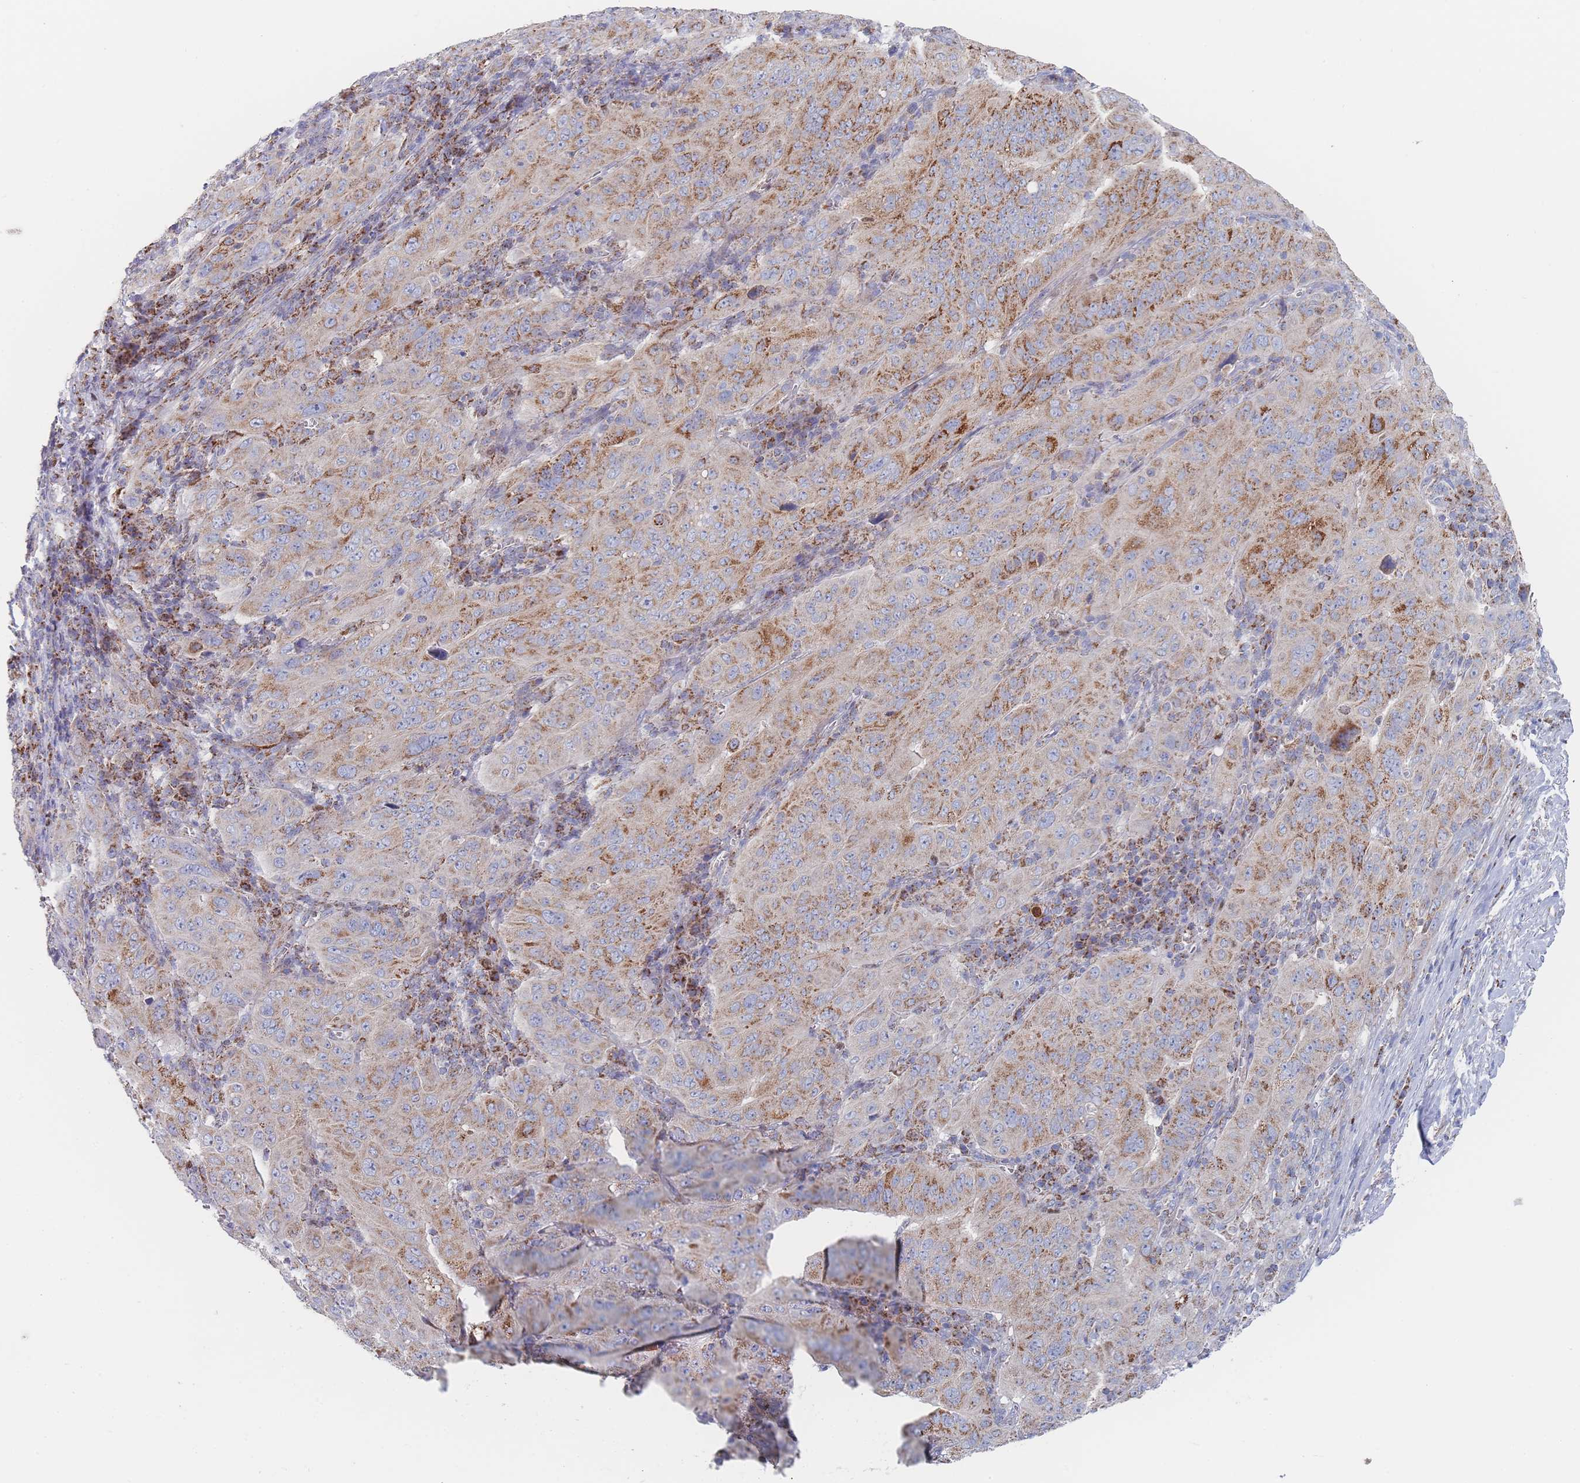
{"staining": {"intensity": "moderate", "quantity": "25%-75%", "location": "cytoplasmic/membranous"}, "tissue": "pancreatic cancer", "cell_type": "Tumor cells", "image_type": "cancer", "snomed": [{"axis": "morphology", "description": "Adenocarcinoma, NOS"}, {"axis": "topography", "description": "Pancreas"}], "caption": "DAB immunohistochemical staining of pancreatic adenocarcinoma reveals moderate cytoplasmic/membranous protein staining in approximately 25%-75% of tumor cells.", "gene": "IKZF4", "patient": {"sex": "male", "age": 63}}